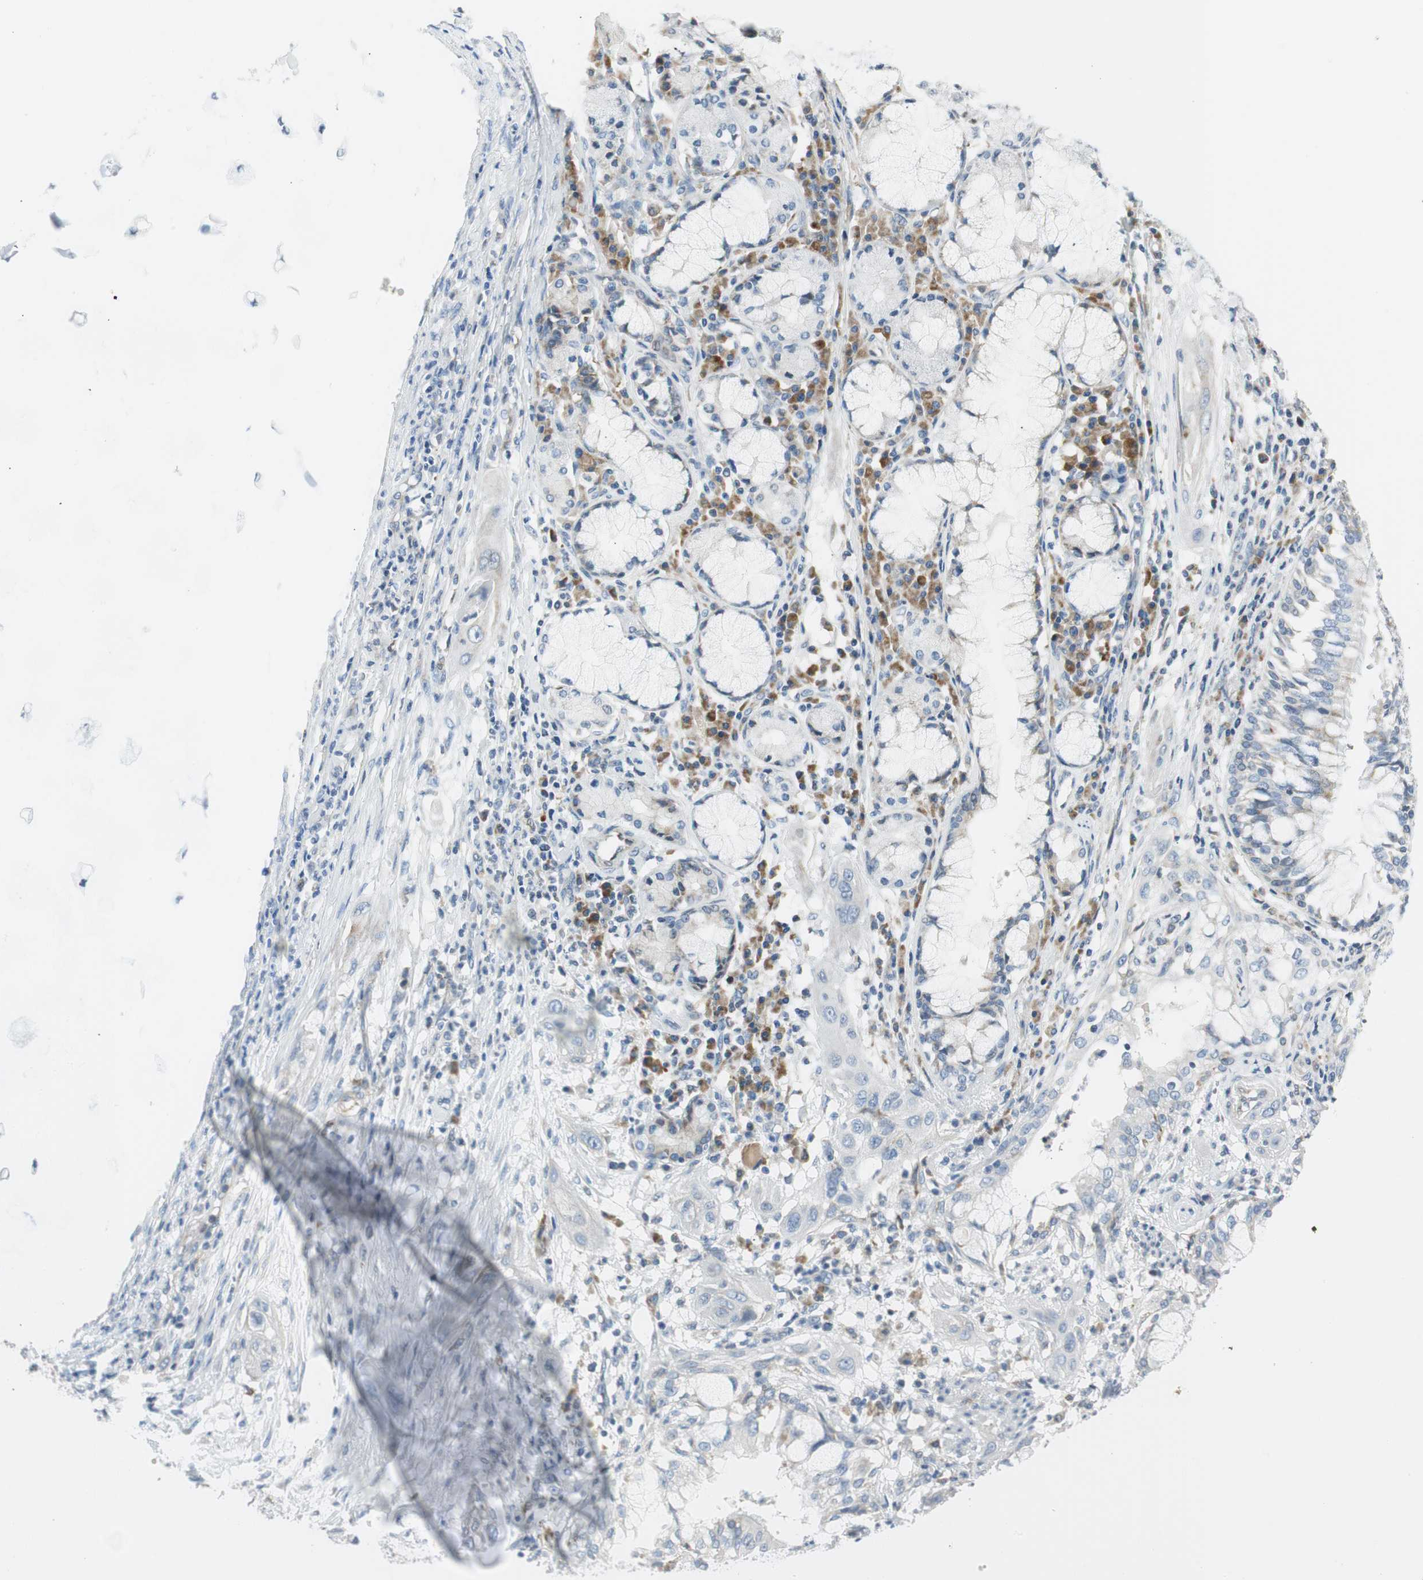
{"staining": {"intensity": "negative", "quantity": "none", "location": "none"}, "tissue": "lung cancer", "cell_type": "Tumor cells", "image_type": "cancer", "snomed": [{"axis": "morphology", "description": "Squamous cell carcinoma, NOS"}, {"axis": "topography", "description": "Lung"}], "caption": "Micrograph shows no significant protein expression in tumor cells of lung cancer.", "gene": "TNFSF11", "patient": {"sex": "female", "age": 47}}